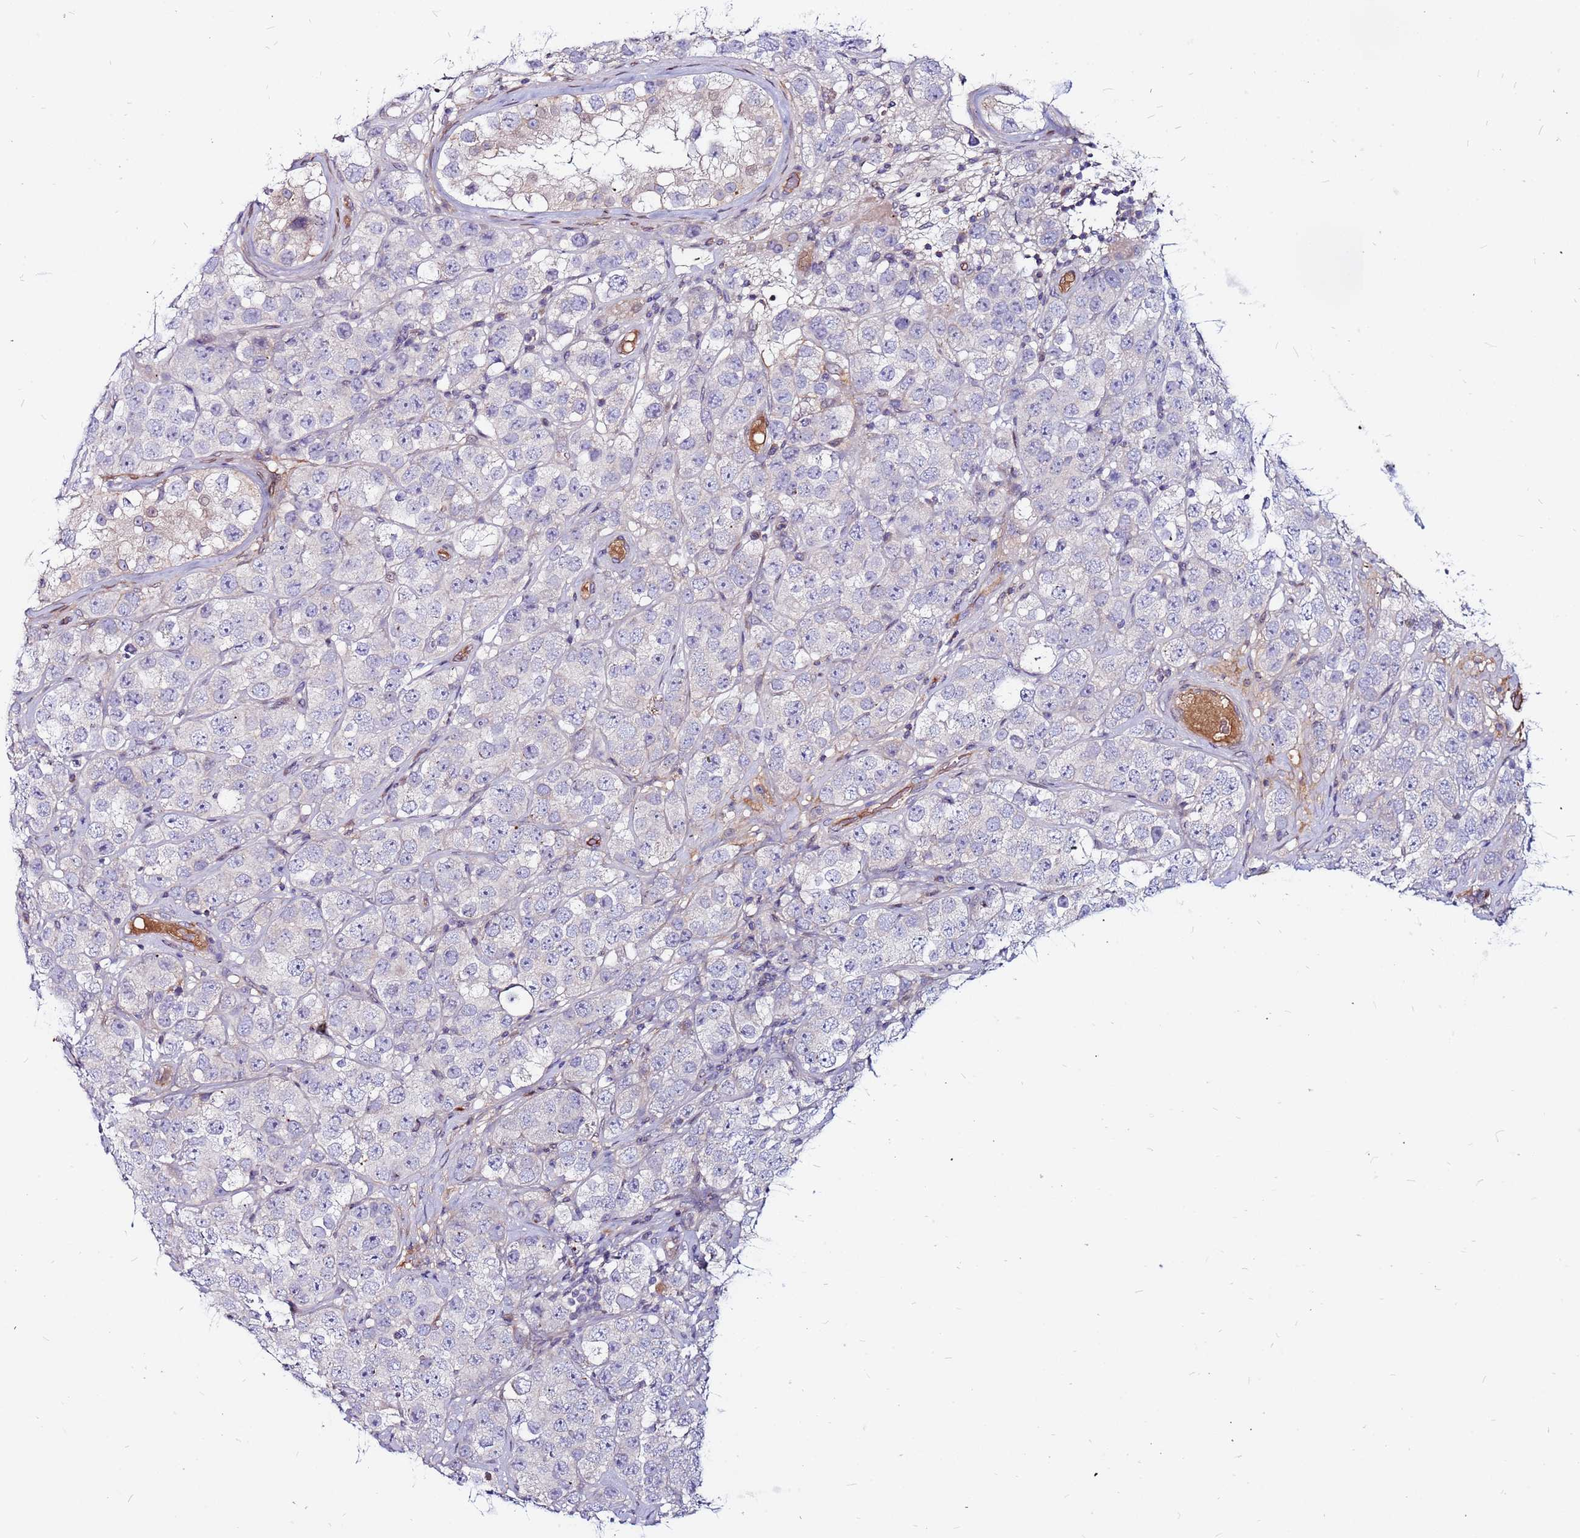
{"staining": {"intensity": "negative", "quantity": "none", "location": "none"}, "tissue": "testis cancer", "cell_type": "Tumor cells", "image_type": "cancer", "snomed": [{"axis": "morphology", "description": "Seminoma, NOS"}, {"axis": "topography", "description": "Testis"}], "caption": "The micrograph demonstrates no staining of tumor cells in testis seminoma. (DAB (3,3'-diaminobenzidine) immunohistochemistry, high magnification).", "gene": "CCDC71", "patient": {"sex": "male", "age": 28}}